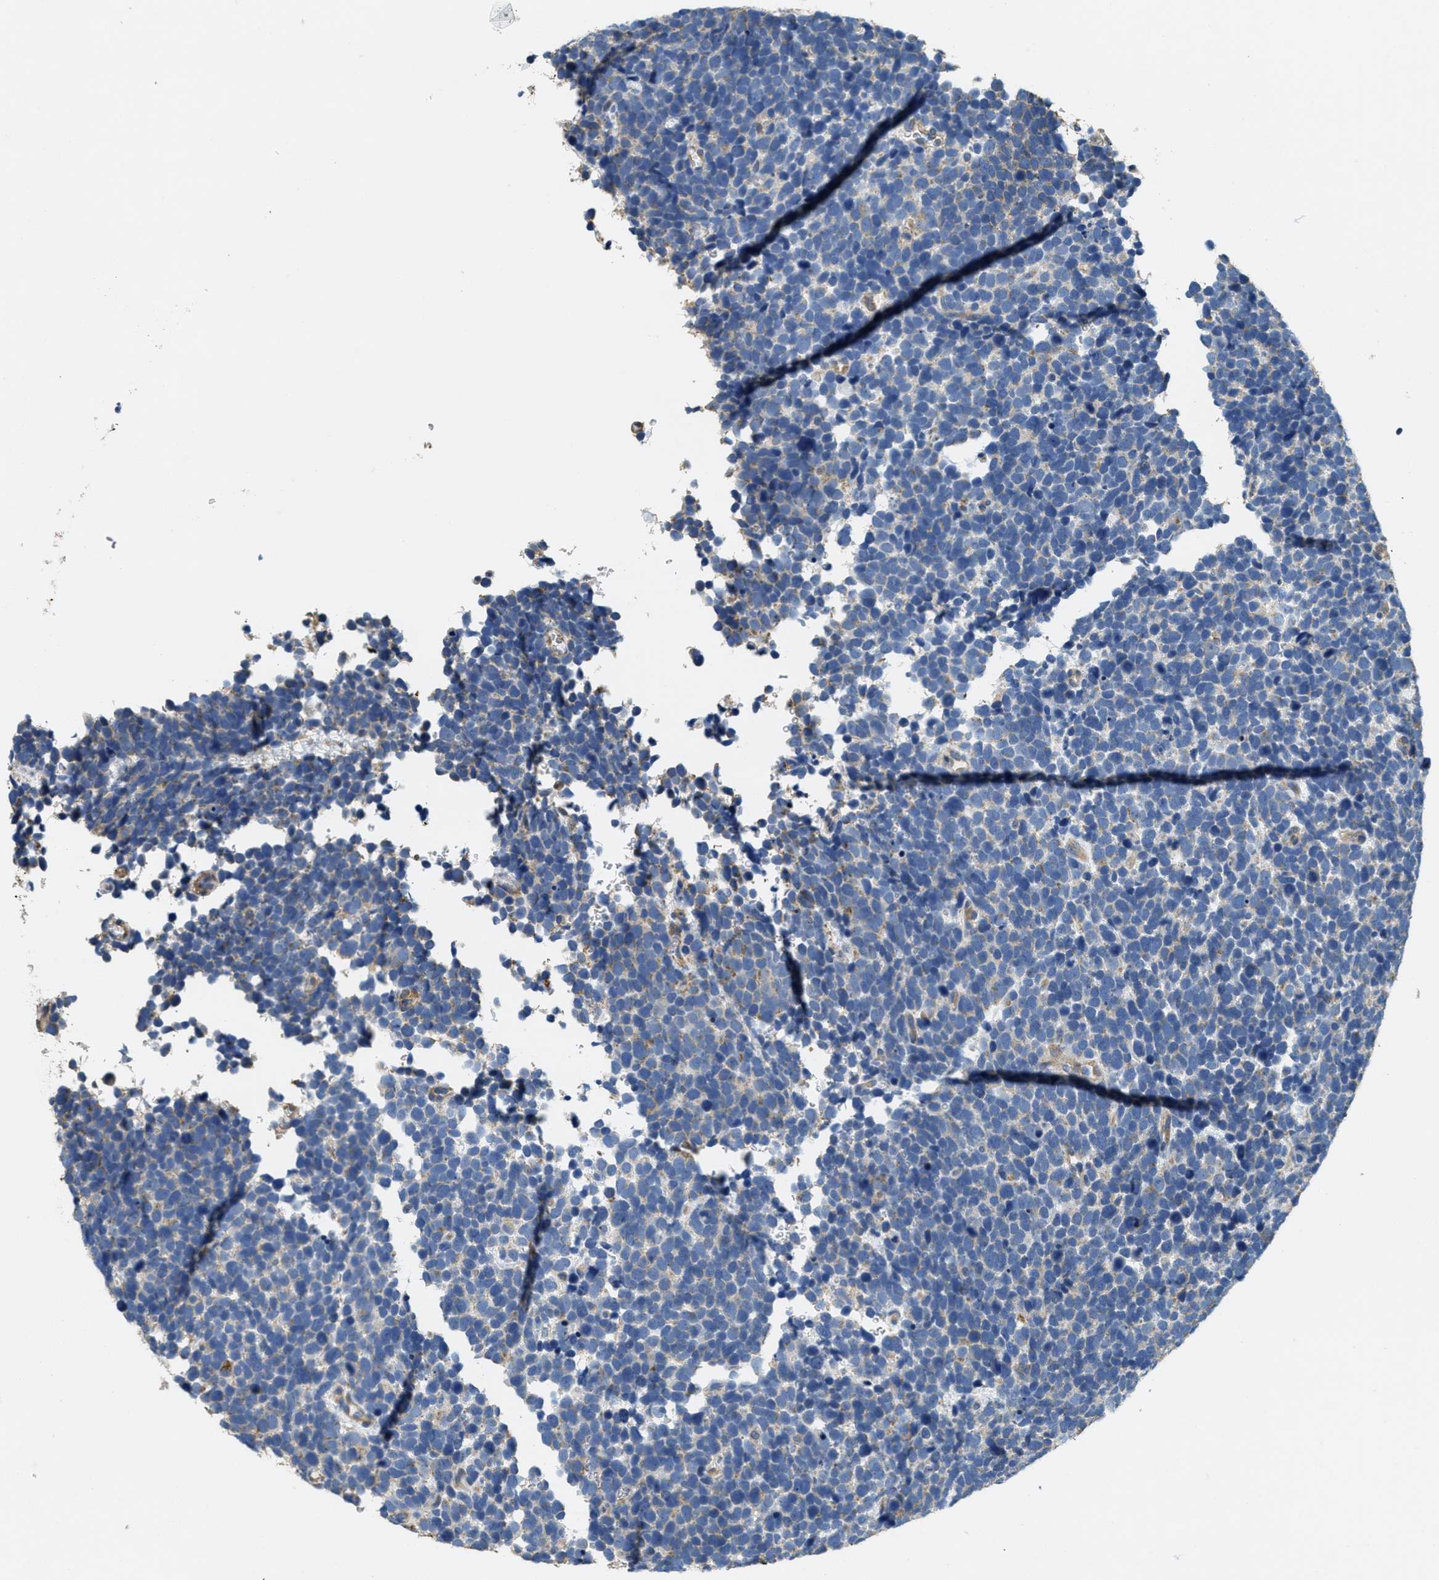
{"staining": {"intensity": "negative", "quantity": "none", "location": "none"}, "tissue": "urothelial cancer", "cell_type": "Tumor cells", "image_type": "cancer", "snomed": [{"axis": "morphology", "description": "Urothelial carcinoma, High grade"}, {"axis": "topography", "description": "Urinary bladder"}], "caption": "The IHC micrograph has no significant positivity in tumor cells of urothelial cancer tissue.", "gene": "TOMM70", "patient": {"sex": "female", "age": 82}}